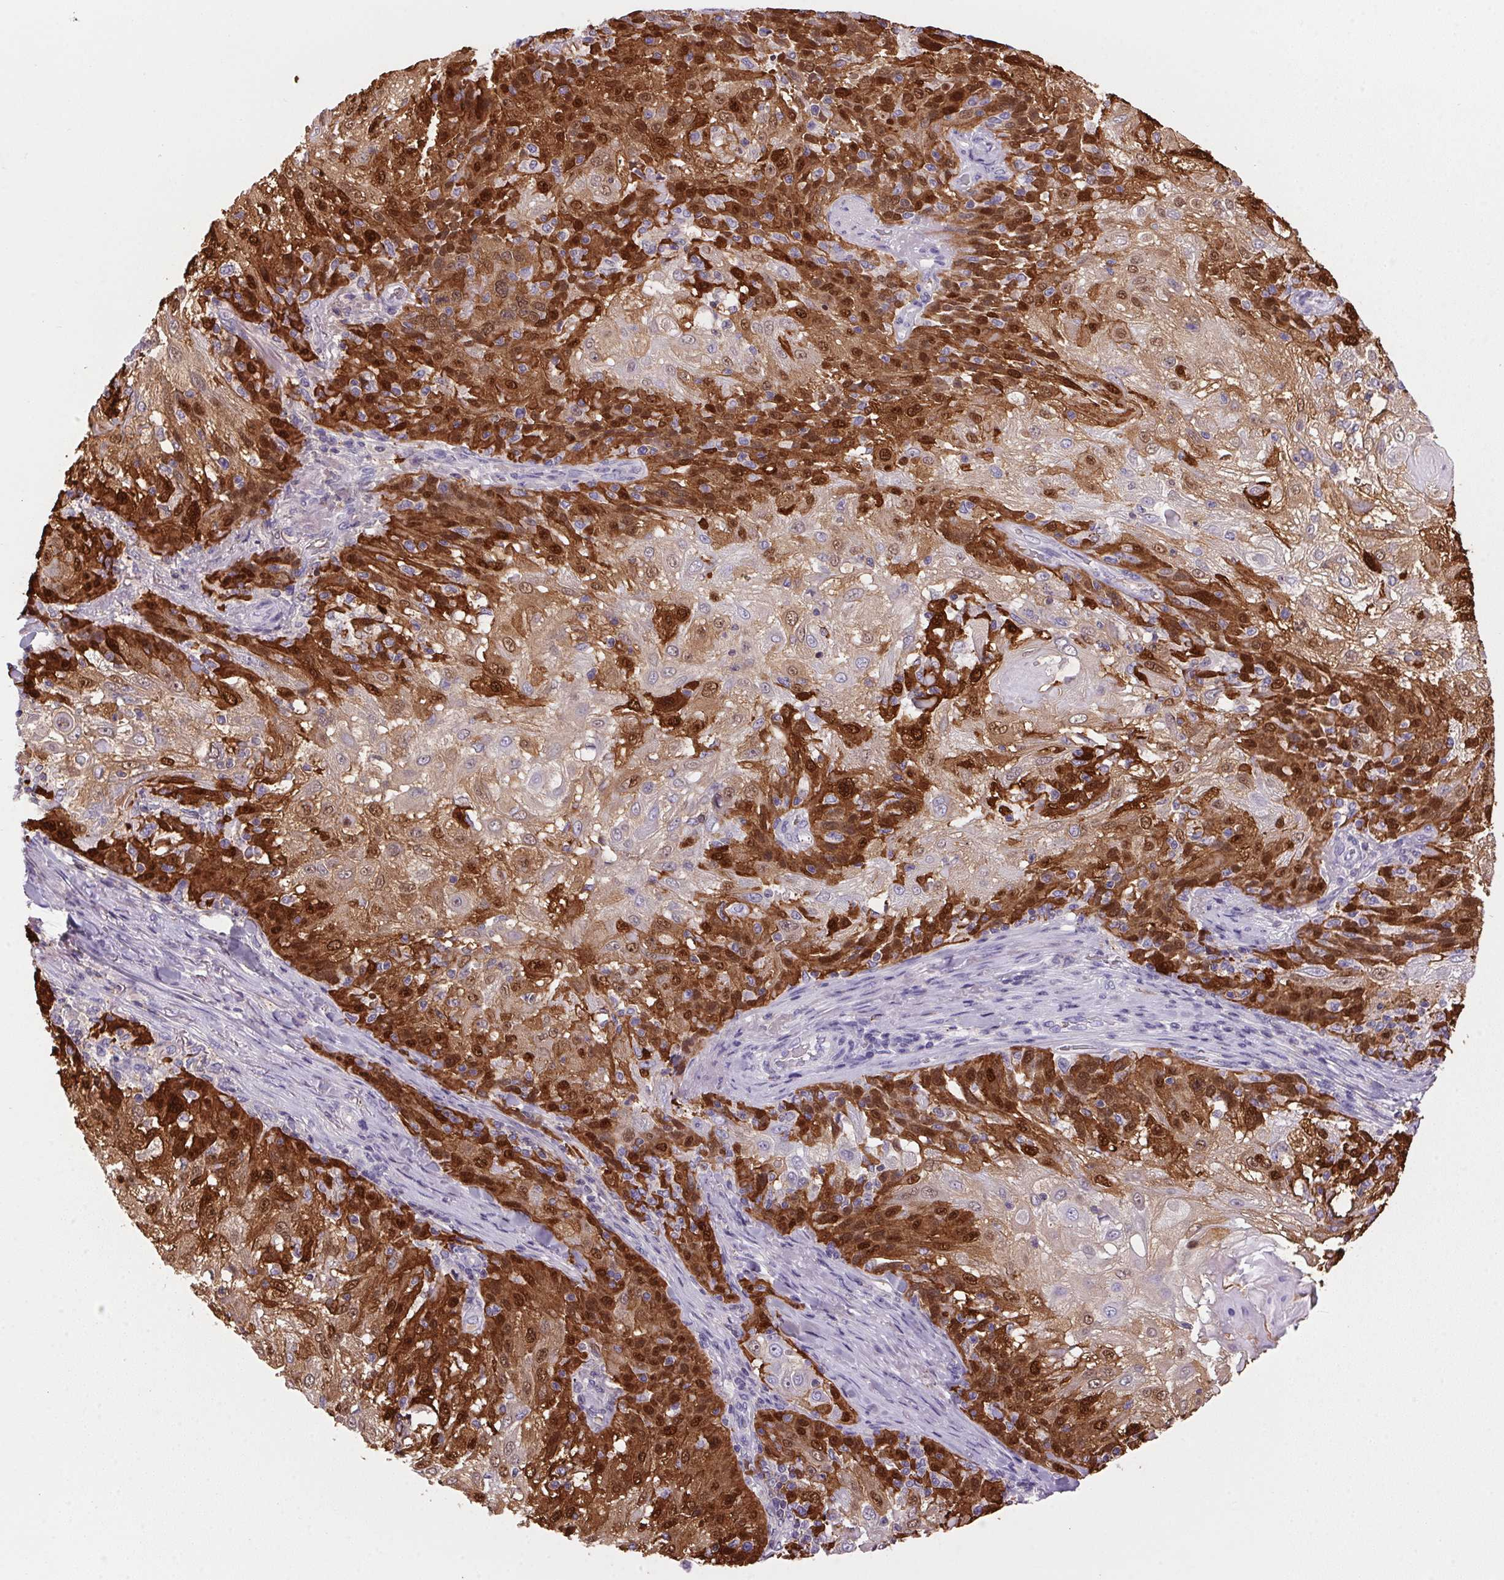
{"staining": {"intensity": "strong", "quantity": "25%-75%", "location": "cytoplasmic/membranous,nuclear"}, "tissue": "skin cancer", "cell_type": "Tumor cells", "image_type": "cancer", "snomed": [{"axis": "morphology", "description": "Normal tissue, NOS"}, {"axis": "morphology", "description": "Squamous cell carcinoma, NOS"}, {"axis": "topography", "description": "Skin"}], "caption": "Immunohistochemical staining of squamous cell carcinoma (skin) demonstrates high levels of strong cytoplasmic/membranous and nuclear protein expression in approximately 25%-75% of tumor cells.", "gene": "S100A2", "patient": {"sex": "female", "age": 83}}